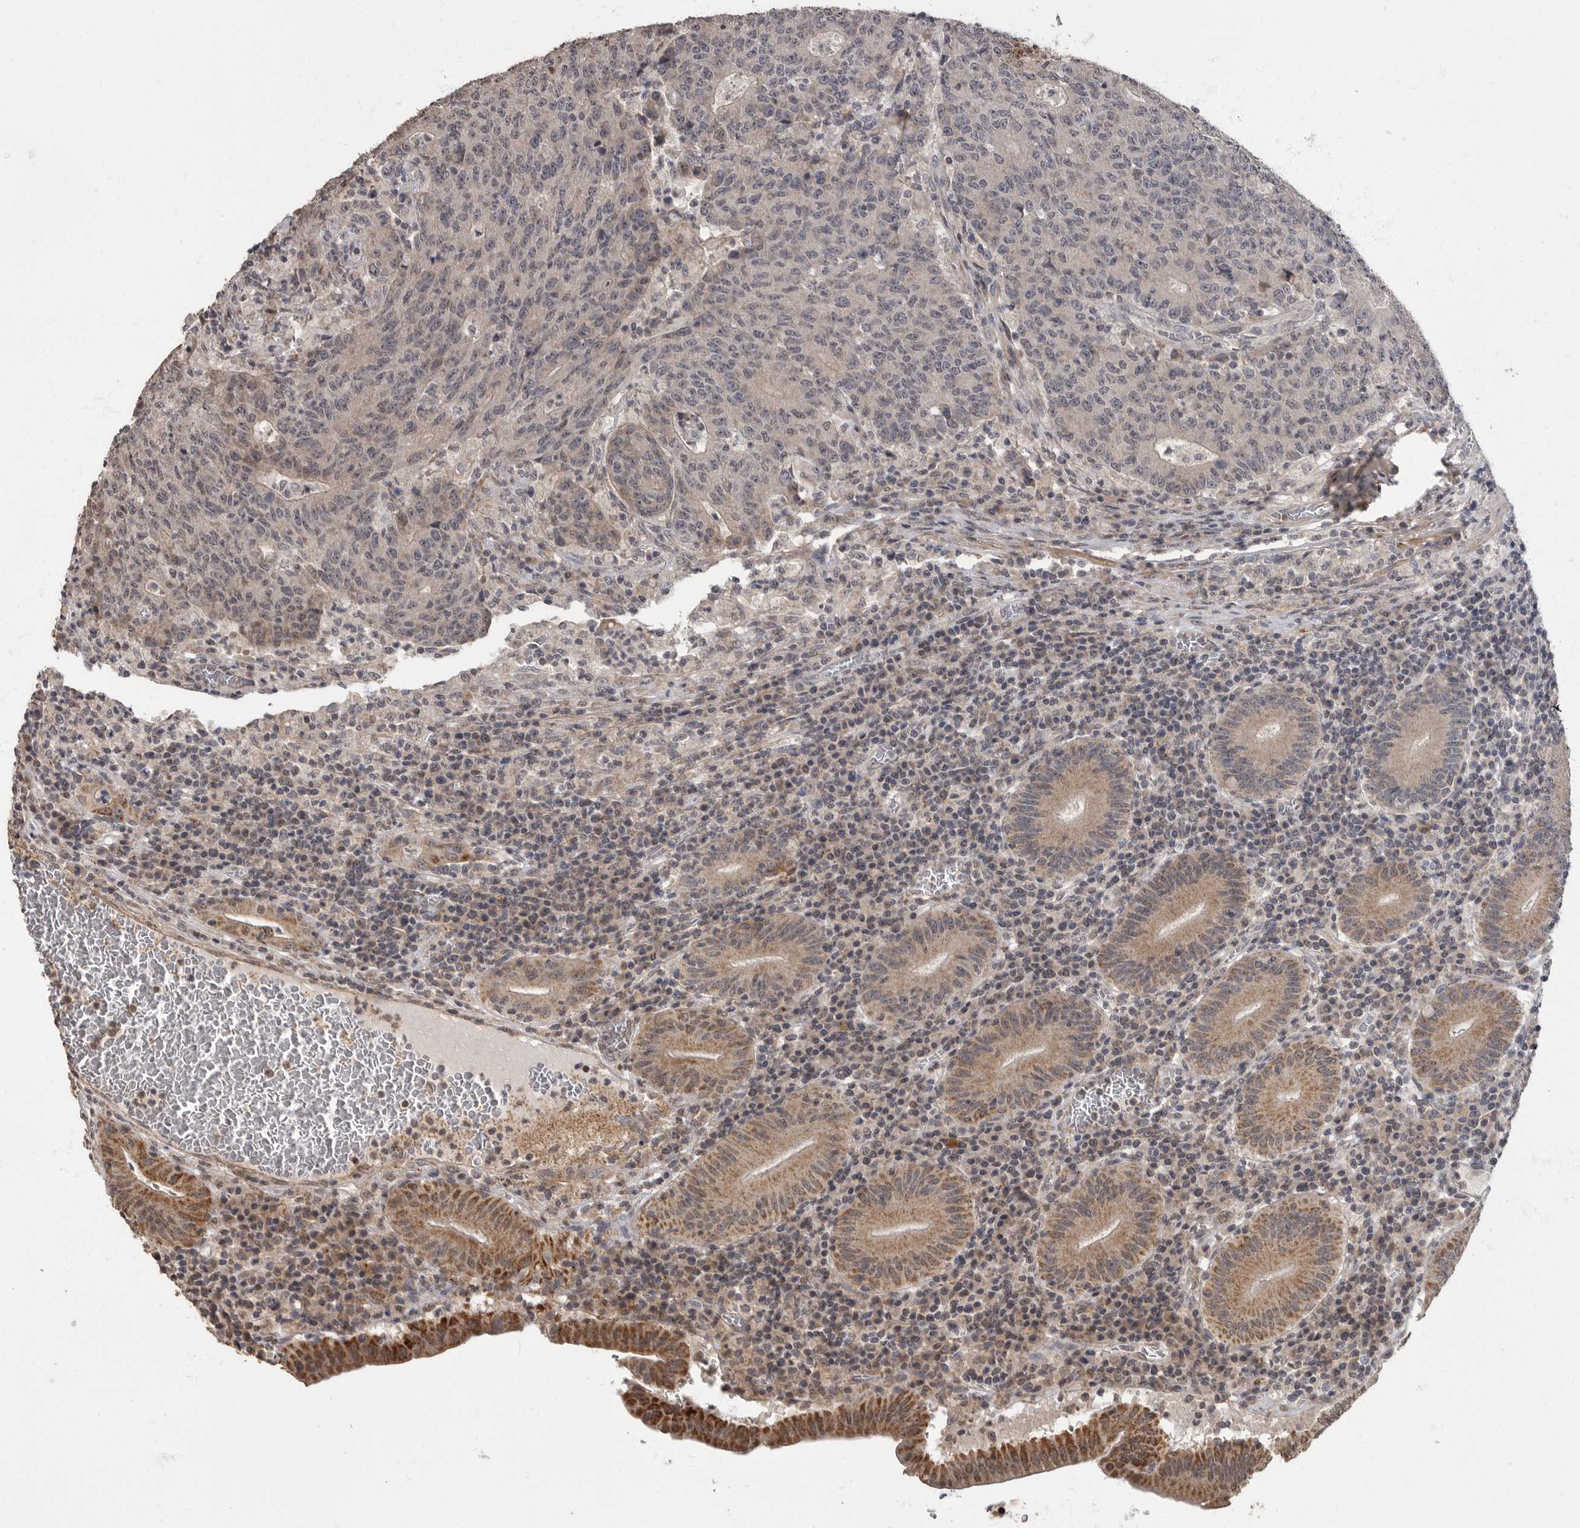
{"staining": {"intensity": "negative", "quantity": "none", "location": "none"}, "tissue": "colorectal cancer", "cell_type": "Tumor cells", "image_type": "cancer", "snomed": [{"axis": "morphology", "description": "Adenocarcinoma, NOS"}, {"axis": "topography", "description": "Colon"}], "caption": "DAB (3,3'-diaminobenzidine) immunohistochemical staining of human colorectal cancer (adenocarcinoma) exhibits no significant positivity in tumor cells.", "gene": "MAFG", "patient": {"sex": "female", "age": 75}}